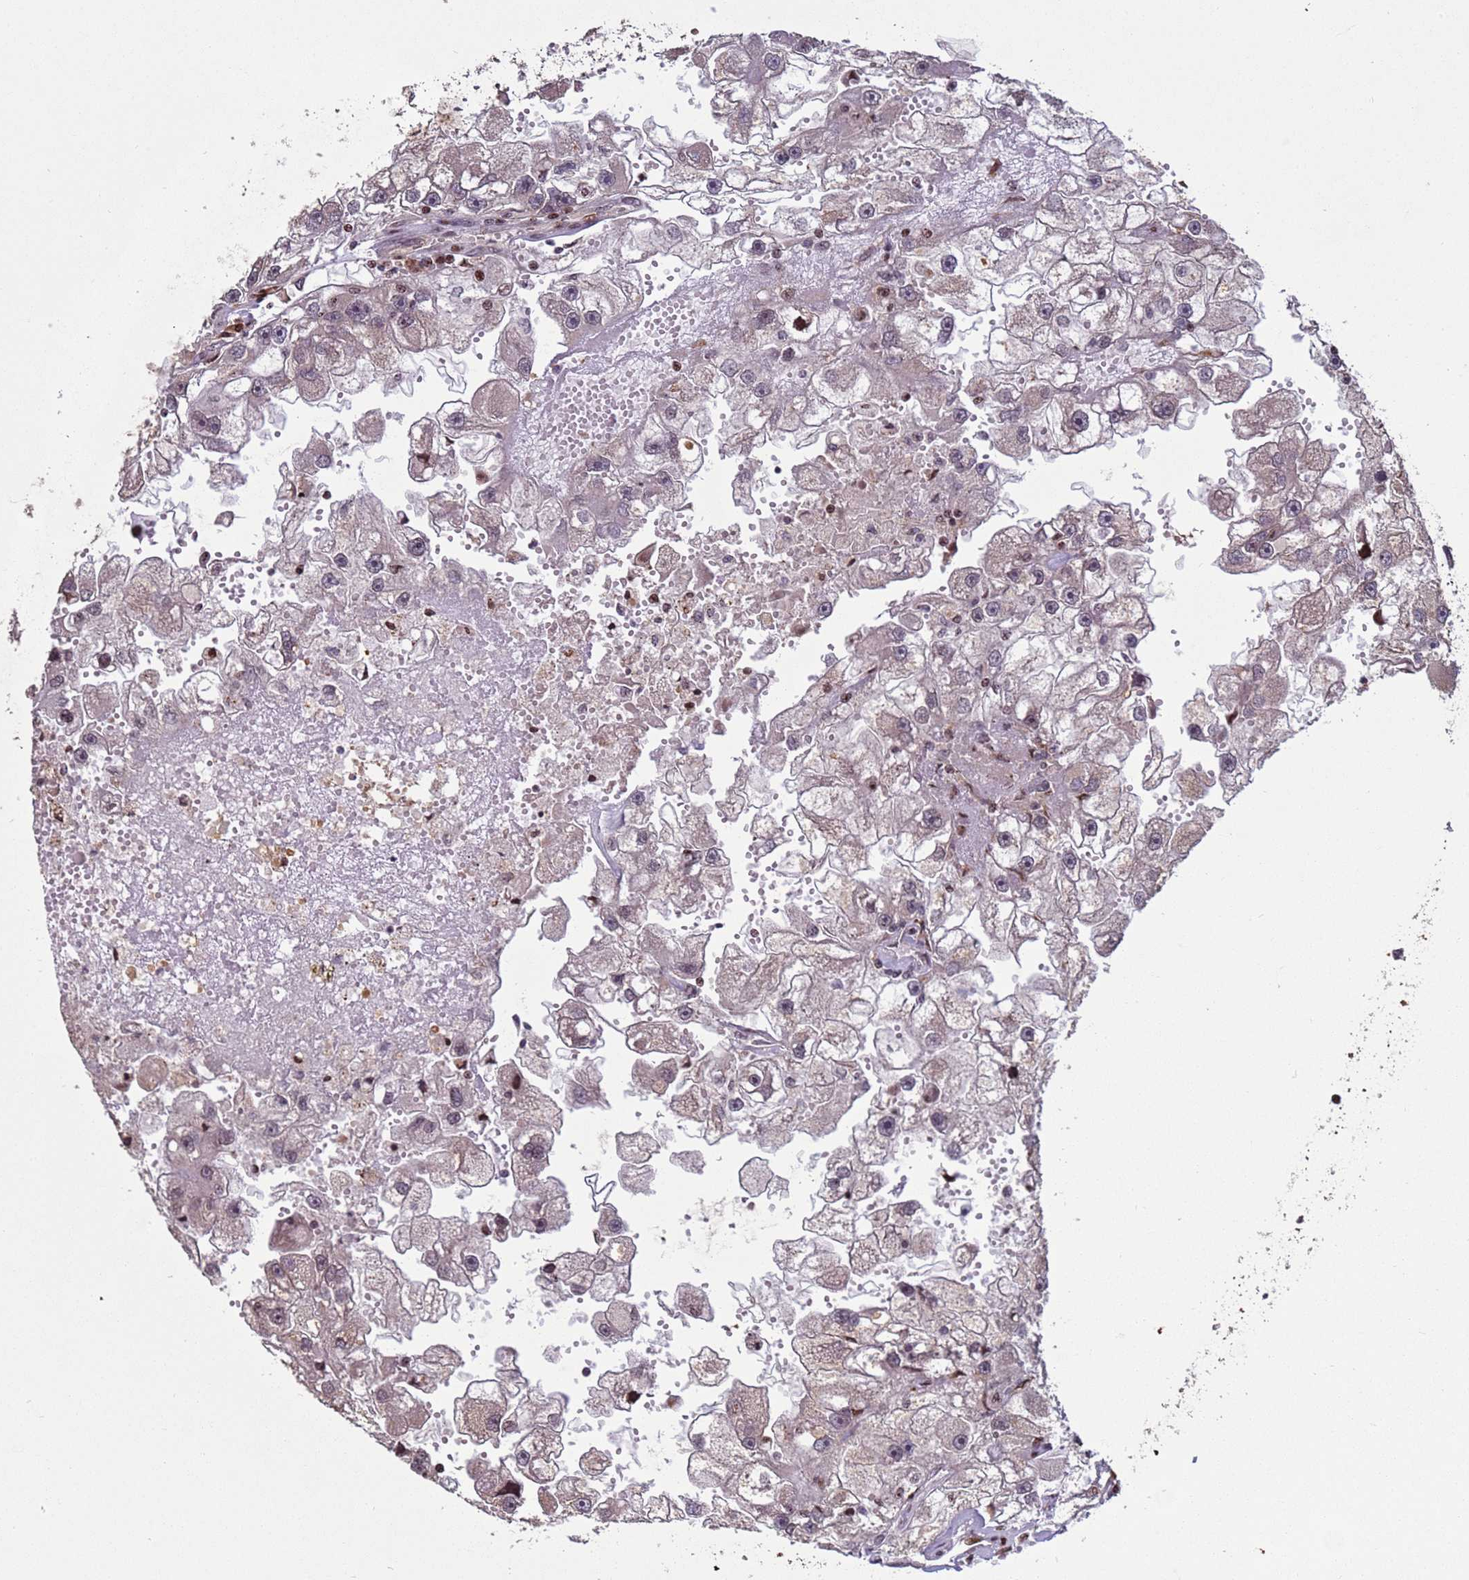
{"staining": {"intensity": "weak", "quantity": "<25%", "location": "nuclear"}, "tissue": "renal cancer", "cell_type": "Tumor cells", "image_type": "cancer", "snomed": [{"axis": "morphology", "description": "Adenocarcinoma, NOS"}, {"axis": "topography", "description": "Kidney"}], "caption": "DAB immunohistochemical staining of renal cancer exhibits no significant positivity in tumor cells.", "gene": "HGH1", "patient": {"sex": "male", "age": 63}}